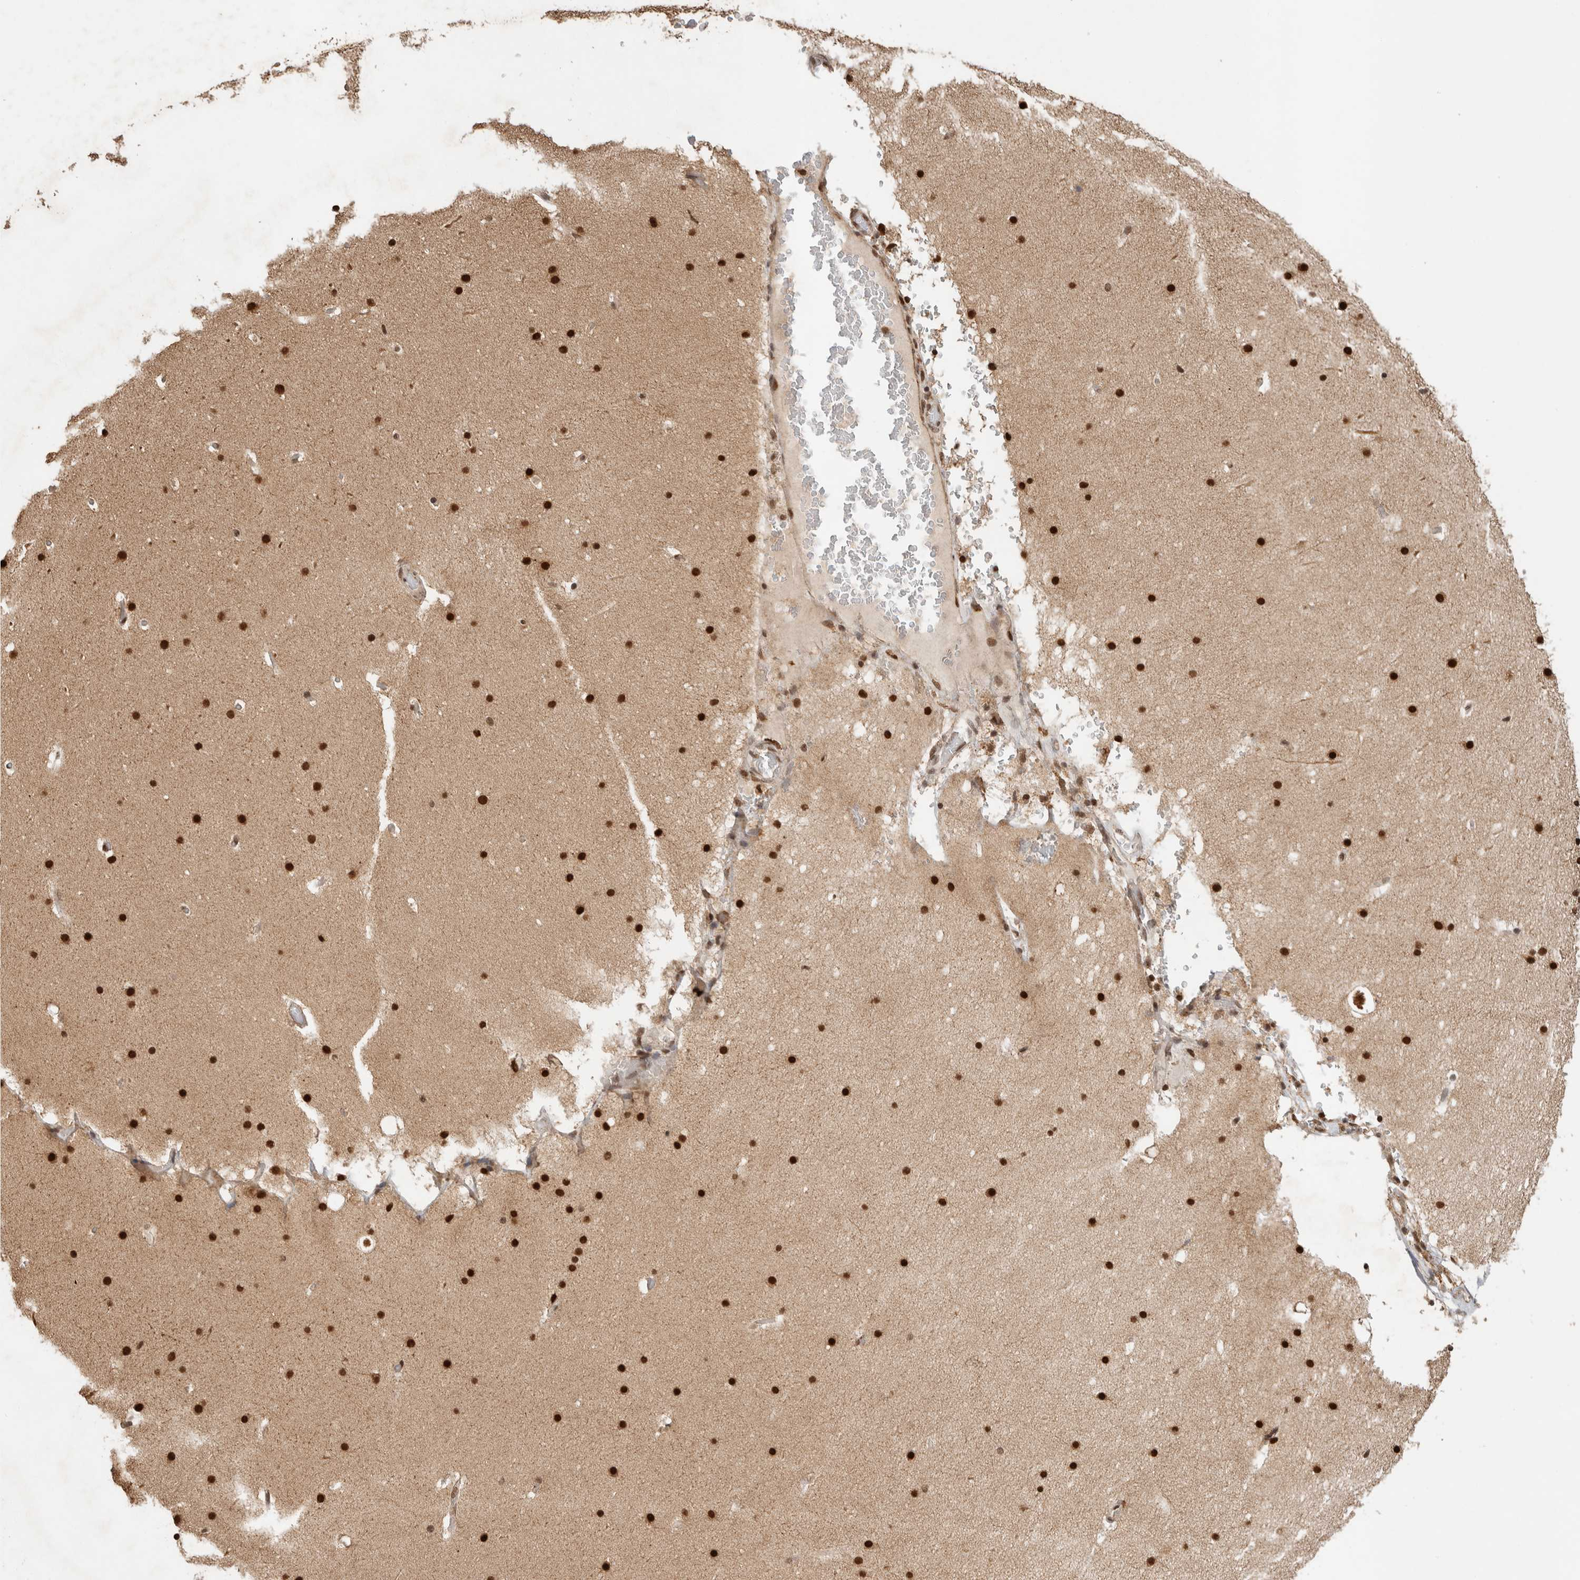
{"staining": {"intensity": "strong", "quantity": "25%-75%", "location": "nuclear"}, "tissue": "cerebellum", "cell_type": "Cells in granular layer", "image_type": "normal", "snomed": [{"axis": "morphology", "description": "Normal tissue, NOS"}, {"axis": "topography", "description": "Cerebellum"}], "caption": "IHC photomicrograph of benign cerebellum: human cerebellum stained using IHC demonstrates high levels of strong protein expression localized specifically in the nuclear of cells in granular layer, appearing as a nuclear brown color.", "gene": "C1orf21", "patient": {"sex": "male", "age": 57}}